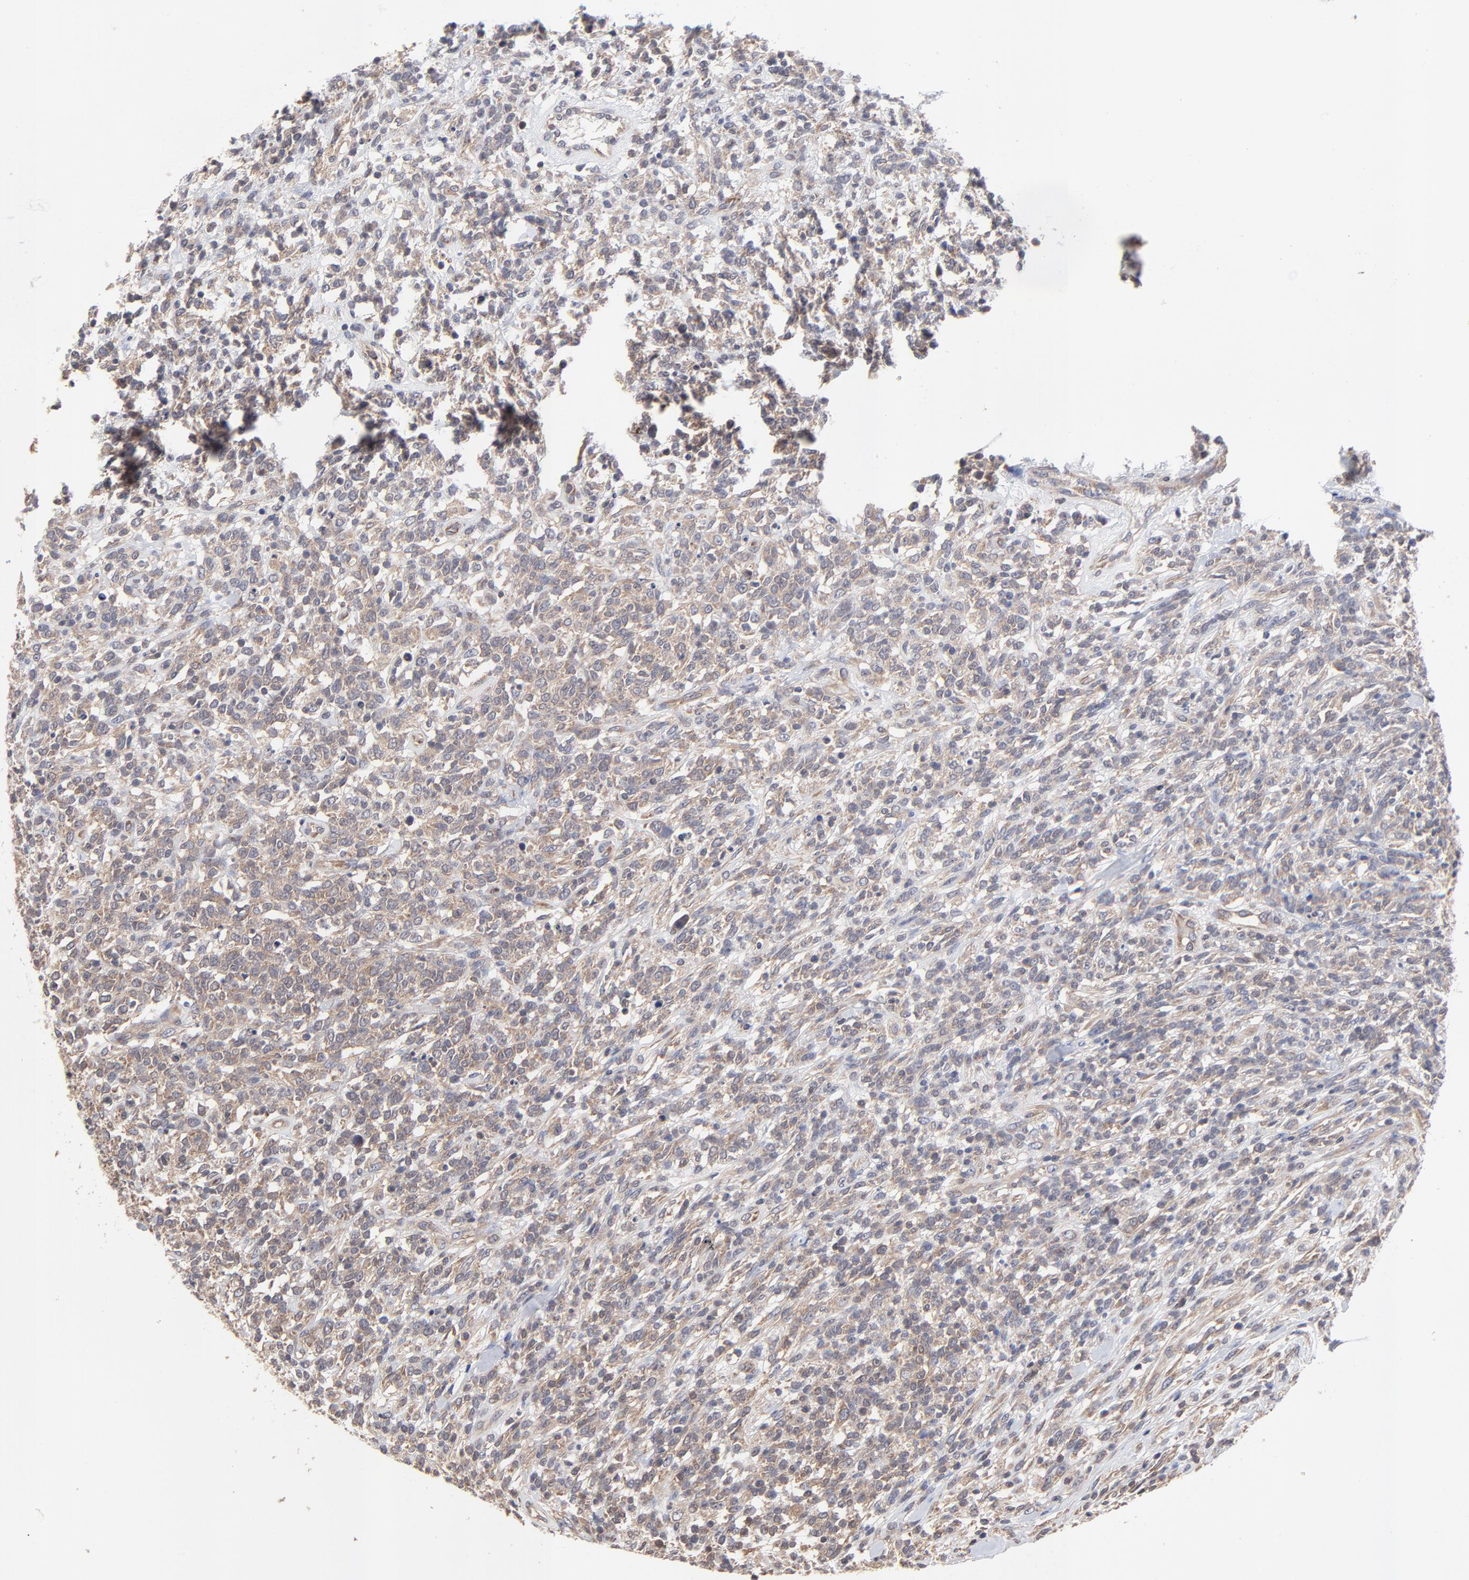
{"staining": {"intensity": "weak", "quantity": "<25%", "location": "cytoplasmic/membranous"}, "tissue": "lymphoma", "cell_type": "Tumor cells", "image_type": "cancer", "snomed": [{"axis": "morphology", "description": "Malignant lymphoma, non-Hodgkin's type, High grade"}, {"axis": "topography", "description": "Lymph node"}], "caption": "Immunohistochemistry (IHC) of lymphoma shows no positivity in tumor cells.", "gene": "PCMT1", "patient": {"sex": "female", "age": 73}}